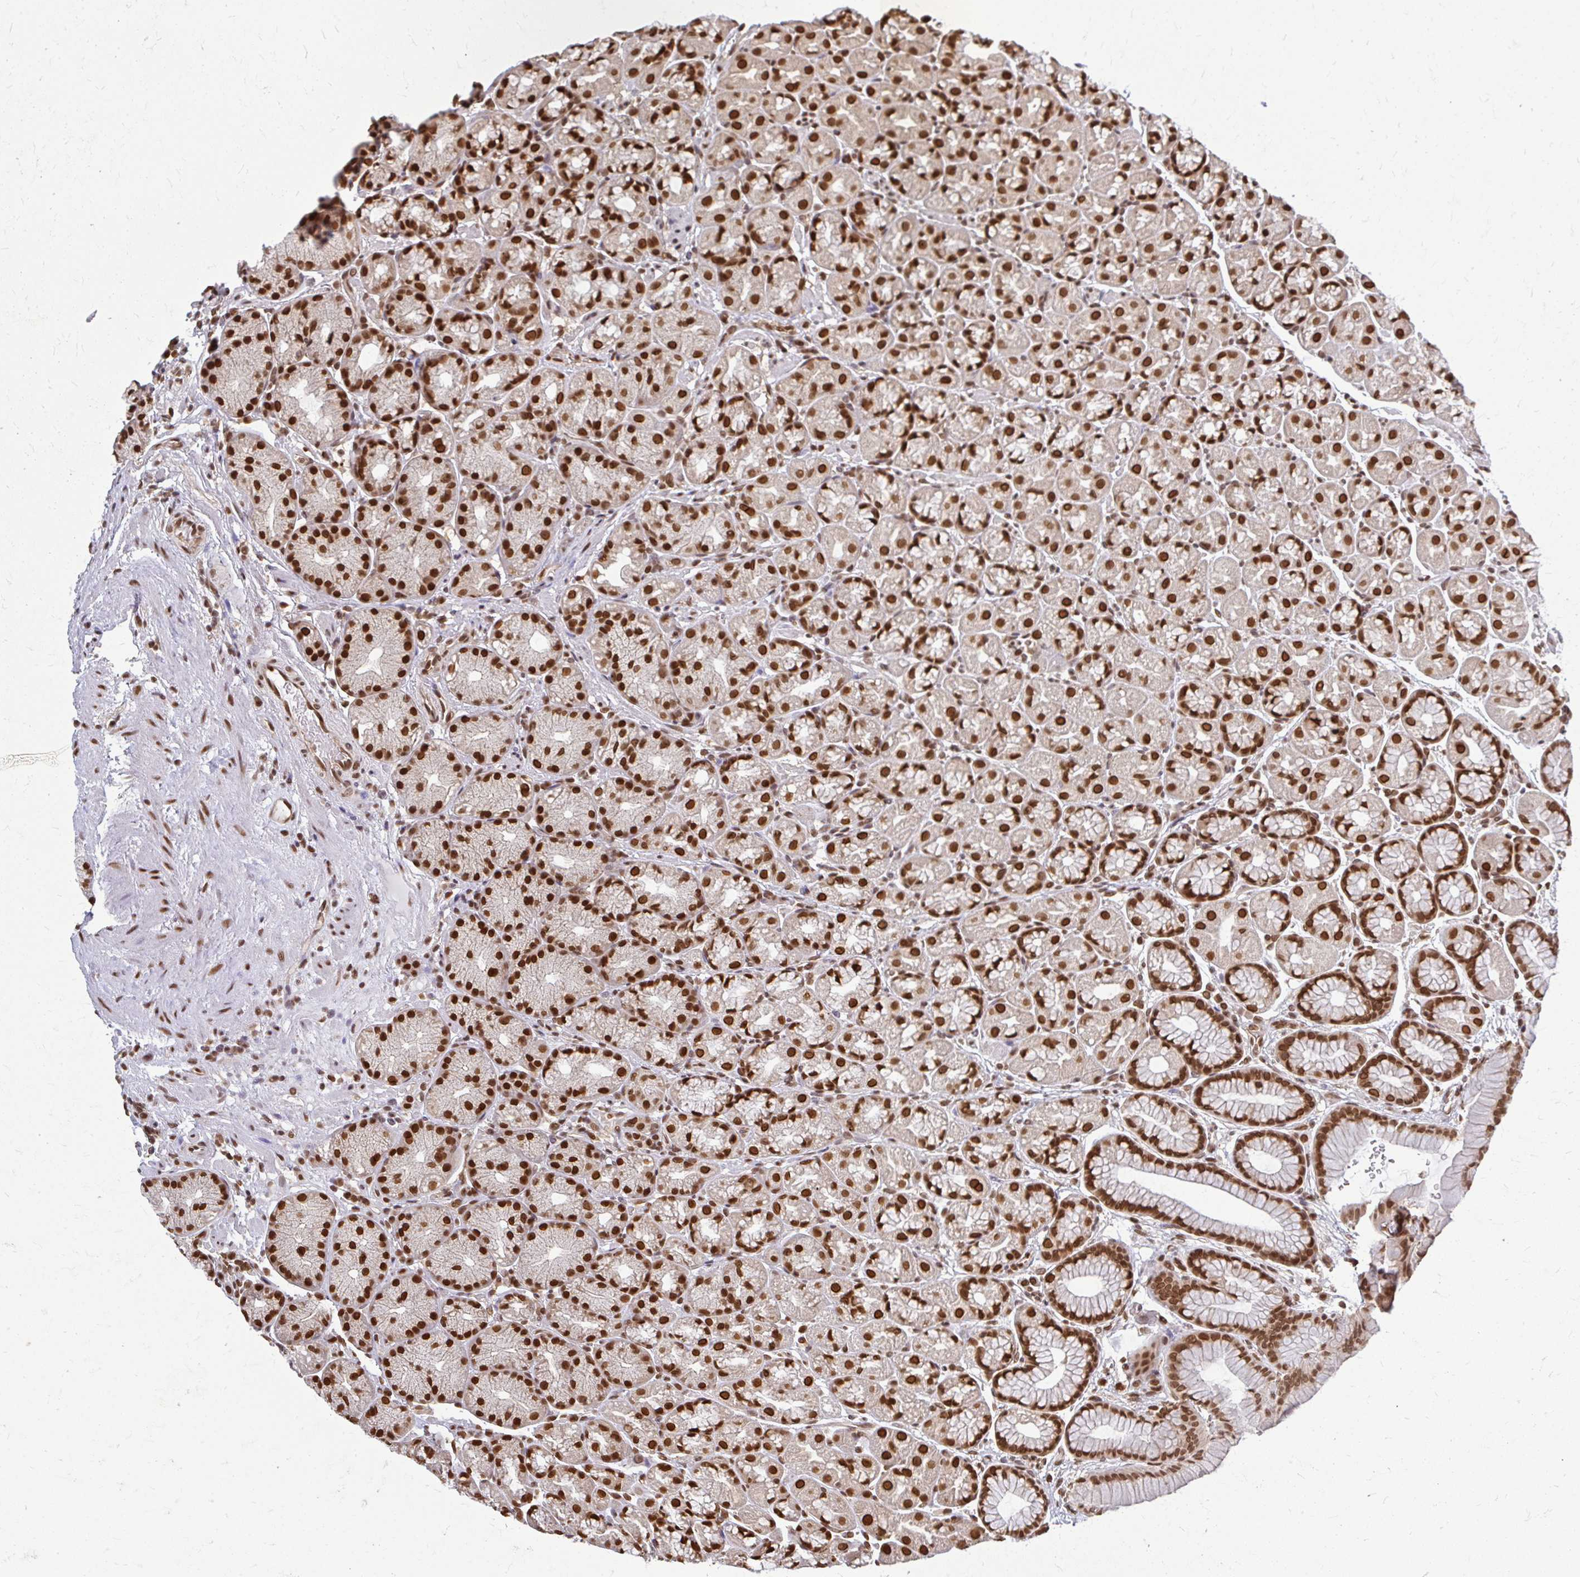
{"staining": {"intensity": "strong", "quantity": ">75%", "location": "cytoplasmic/membranous,nuclear"}, "tissue": "stomach", "cell_type": "Glandular cells", "image_type": "normal", "snomed": [{"axis": "morphology", "description": "Normal tissue, NOS"}, {"axis": "topography", "description": "Stomach, lower"}], "caption": "The micrograph demonstrates immunohistochemical staining of unremarkable stomach. There is strong cytoplasmic/membranous,nuclear staining is appreciated in about >75% of glandular cells.", "gene": "XPO1", "patient": {"sex": "male", "age": 67}}